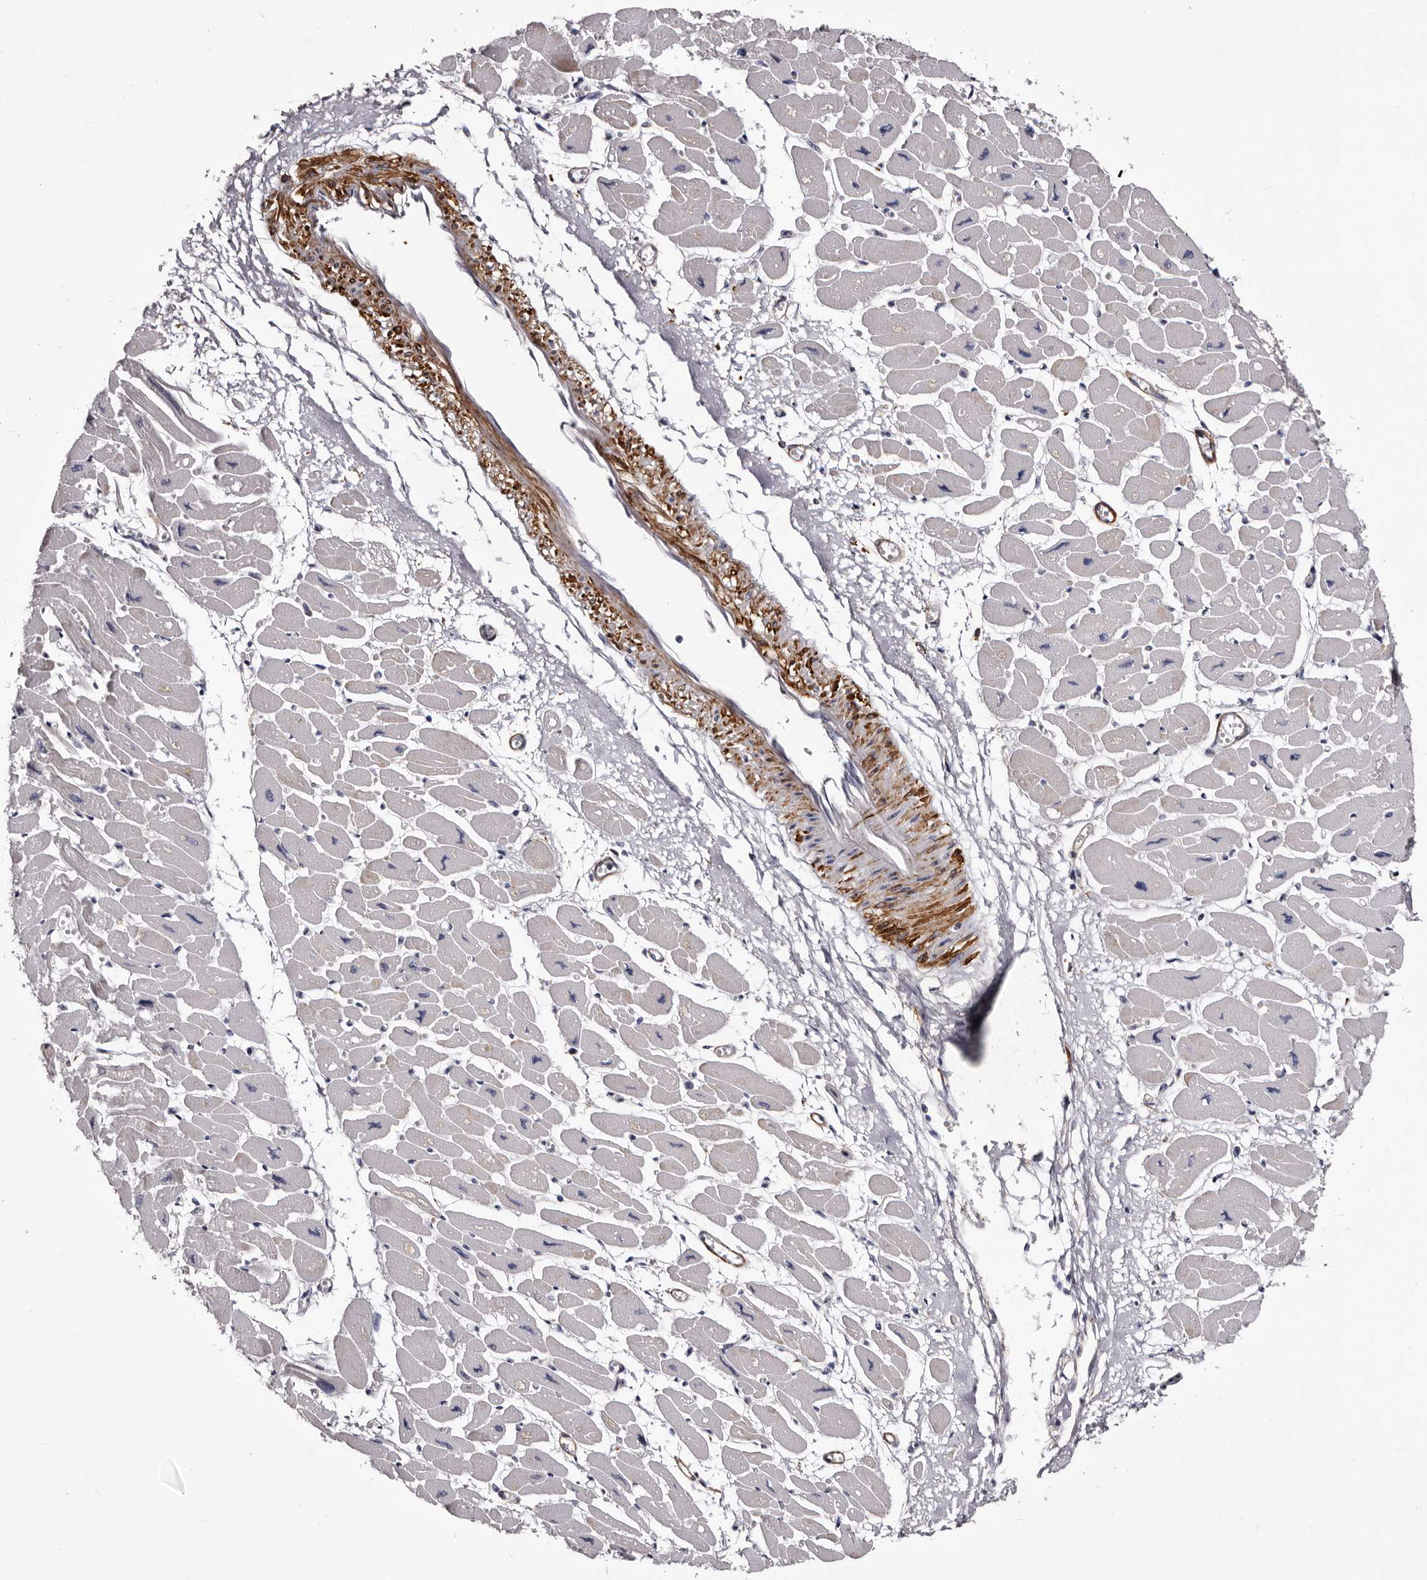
{"staining": {"intensity": "moderate", "quantity": "<25%", "location": "cytoplasmic/membranous"}, "tissue": "heart muscle", "cell_type": "Cardiomyocytes", "image_type": "normal", "snomed": [{"axis": "morphology", "description": "Normal tissue, NOS"}, {"axis": "topography", "description": "Heart"}], "caption": "Immunohistochemical staining of unremarkable human heart muscle demonstrates low levels of moderate cytoplasmic/membranous staining in about <25% of cardiomyocytes.", "gene": "AUNIP", "patient": {"sex": "female", "age": 54}}